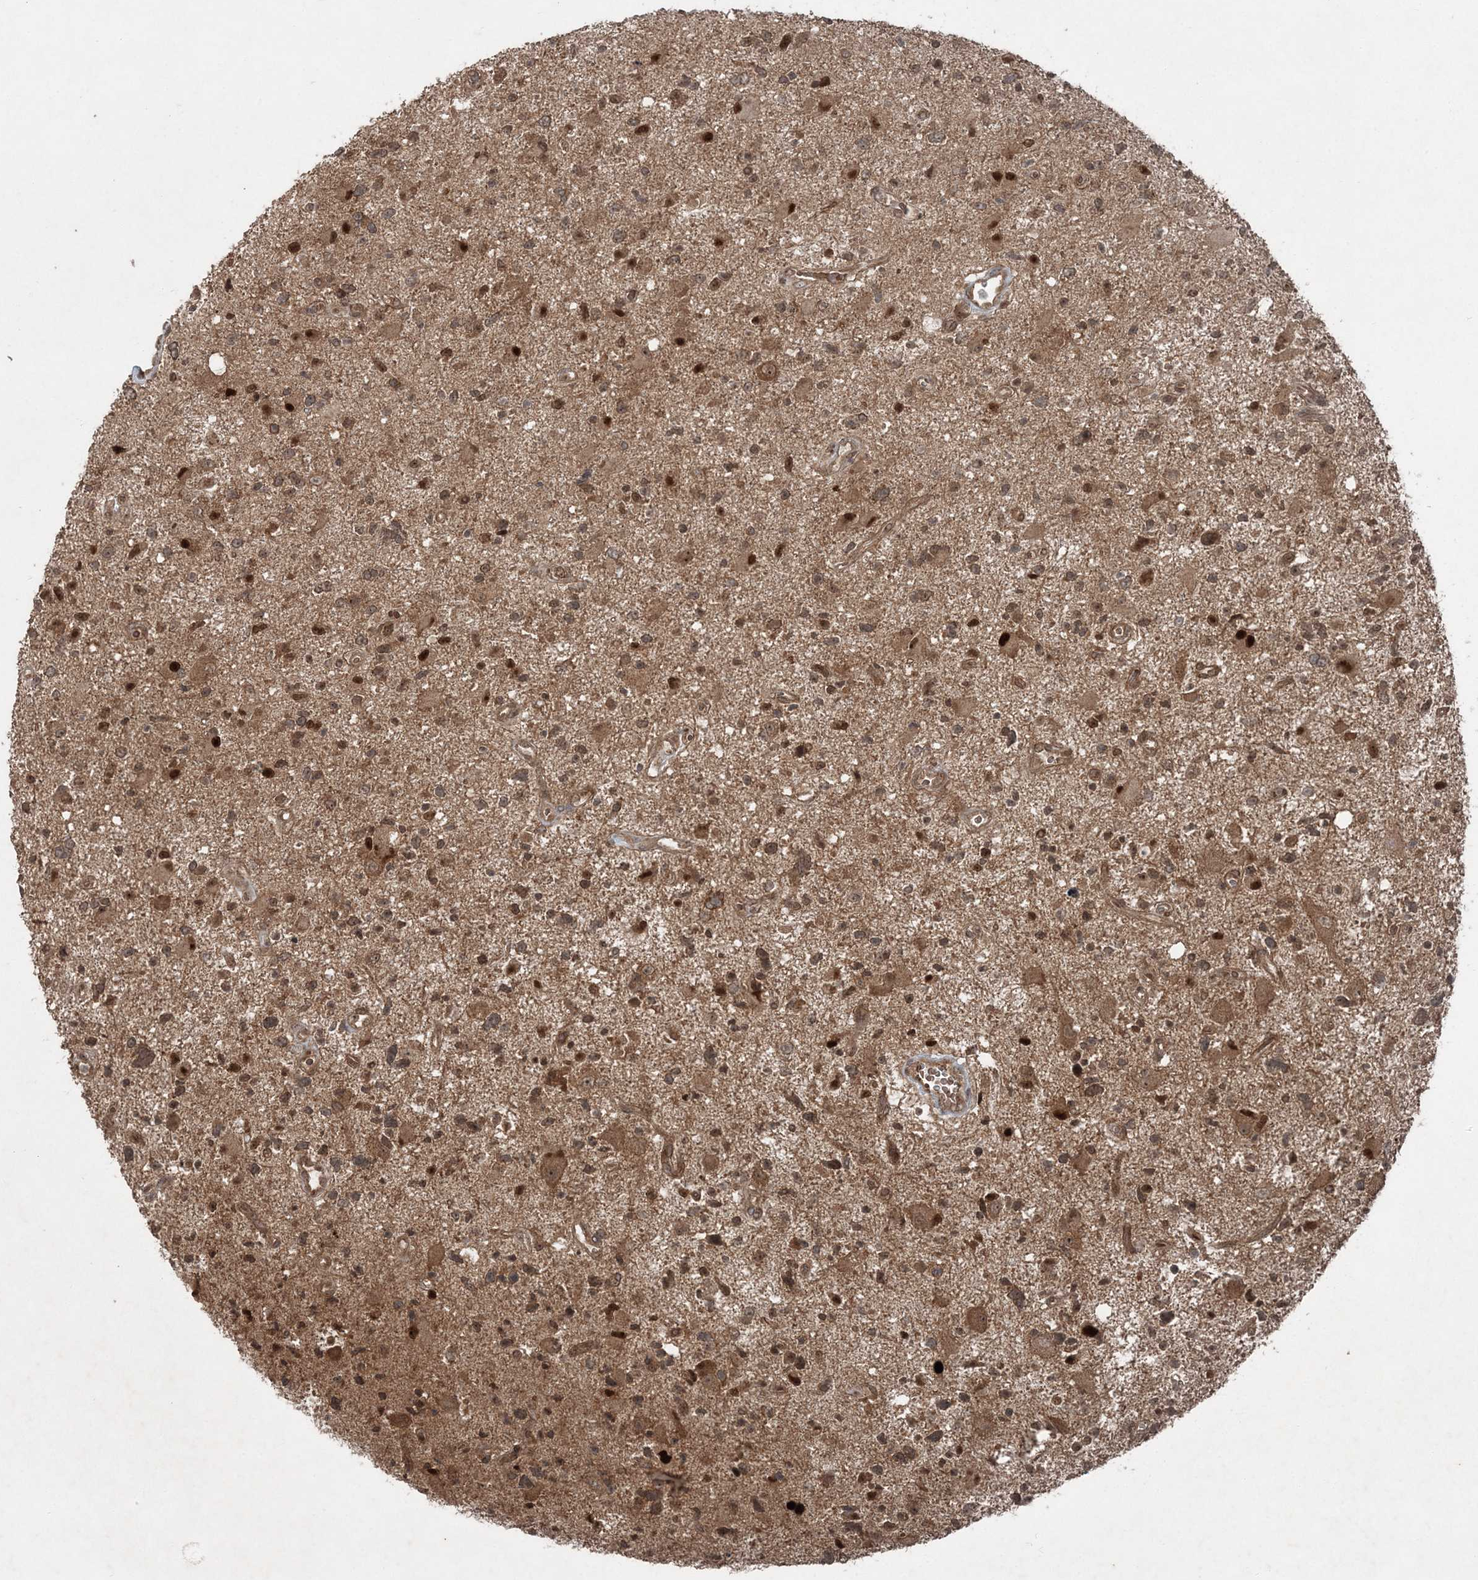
{"staining": {"intensity": "moderate", "quantity": ">75%", "location": "cytoplasmic/membranous,nuclear"}, "tissue": "glioma", "cell_type": "Tumor cells", "image_type": "cancer", "snomed": [{"axis": "morphology", "description": "Glioma, malignant, High grade"}, {"axis": "topography", "description": "Brain"}], "caption": "Immunohistochemistry micrograph of neoplastic tissue: malignant high-grade glioma stained using immunohistochemistry displays medium levels of moderate protein expression localized specifically in the cytoplasmic/membranous and nuclear of tumor cells, appearing as a cytoplasmic/membranous and nuclear brown color.", "gene": "FBXL17", "patient": {"sex": "male", "age": 33}}